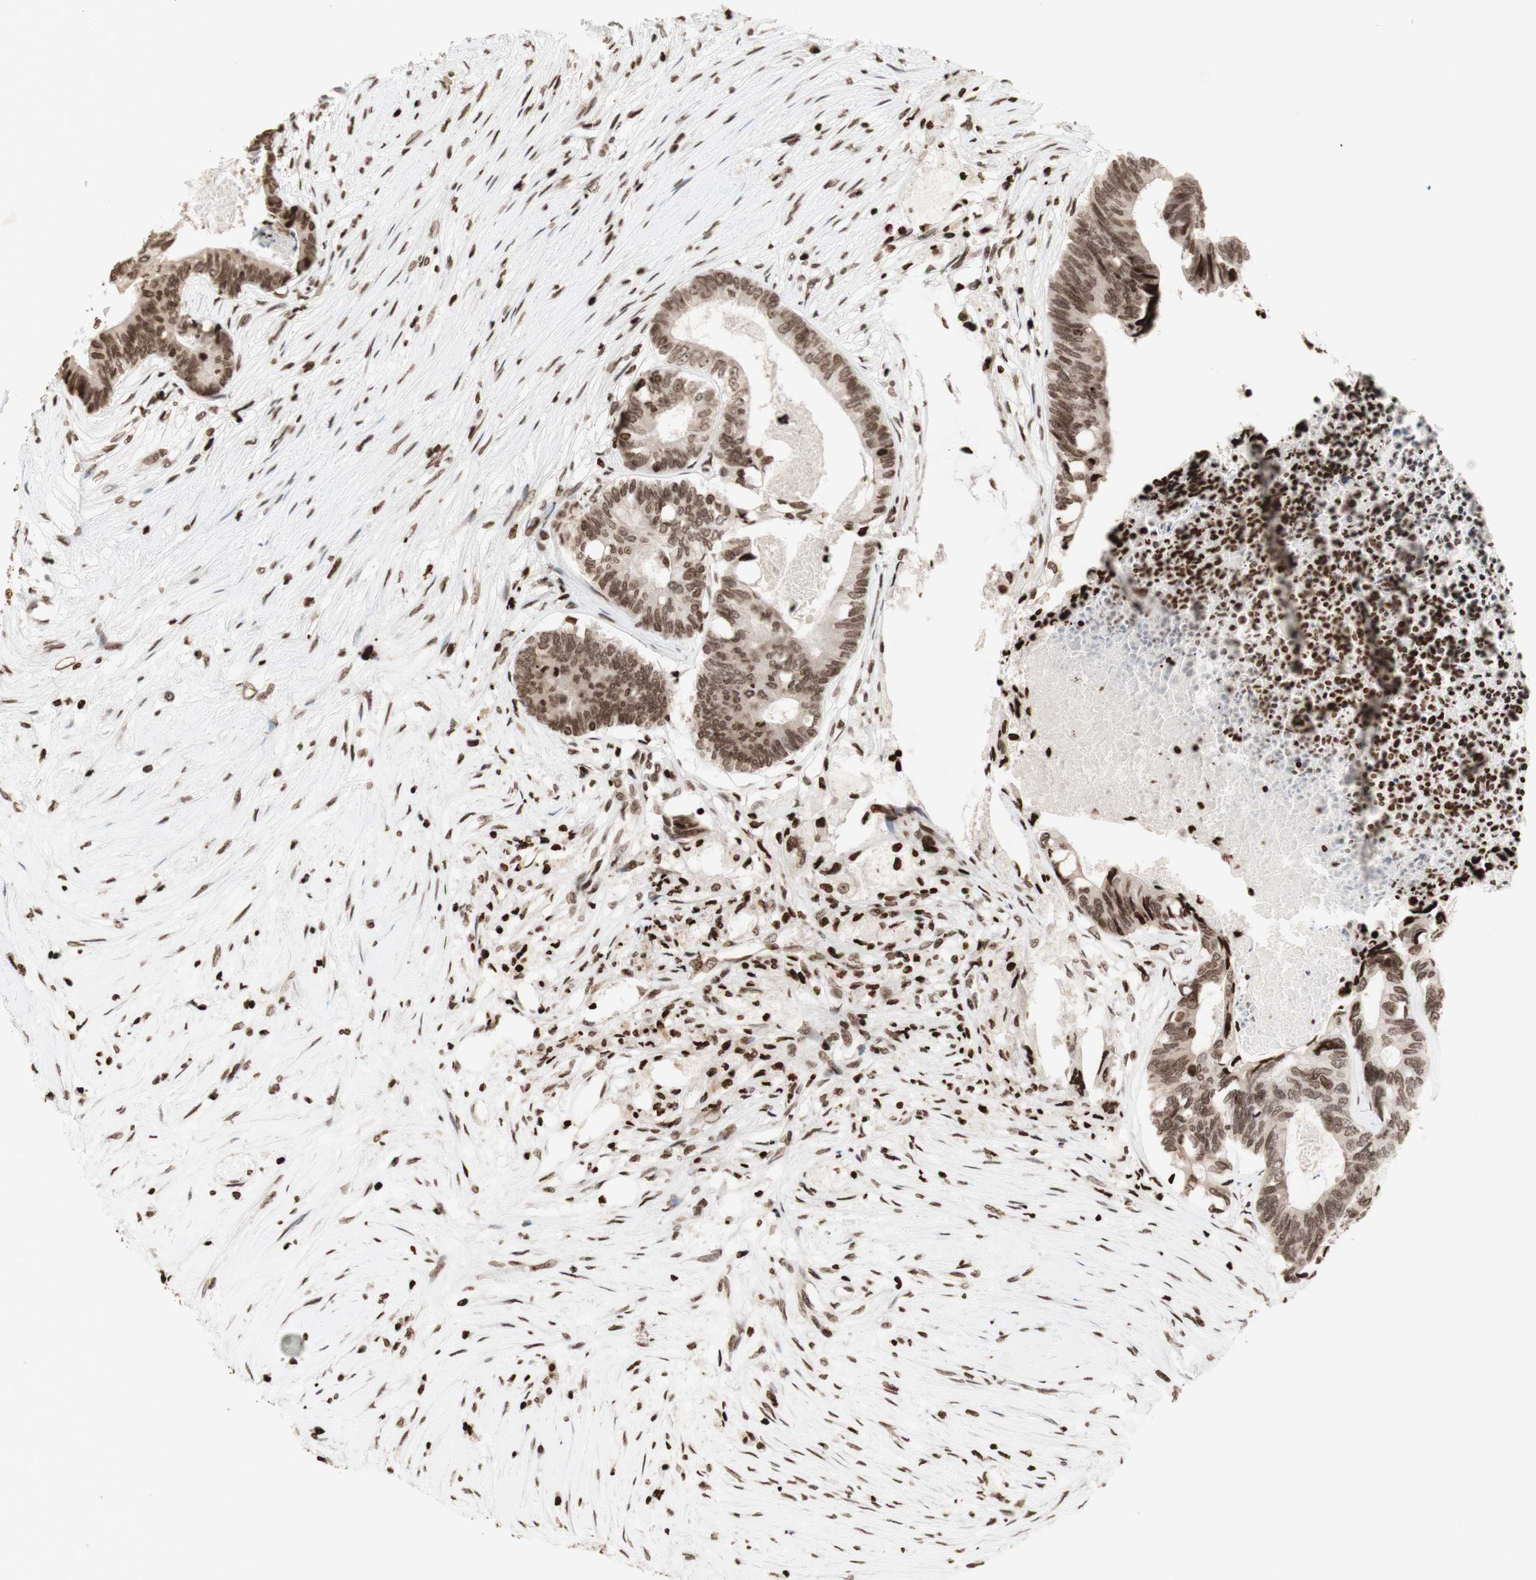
{"staining": {"intensity": "moderate", "quantity": ">75%", "location": "nuclear"}, "tissue": "colorectal cancer", "cell_type": "Tumor cells", "image_type": "cancer", "snomed": [{"axis": "morphology", "description": "Adenocarcinoma, NOS"}, {"axis": "topography", "description": "Rectum"}], "caption": "Approximately >75% of tumor cells in human colorectal cancer exhibit moderate nuclear protein staining as visualized by brown immunohistochemical staining.", "gene": "NCAPD2", "patient": {"sex": "male", "age": 63}}